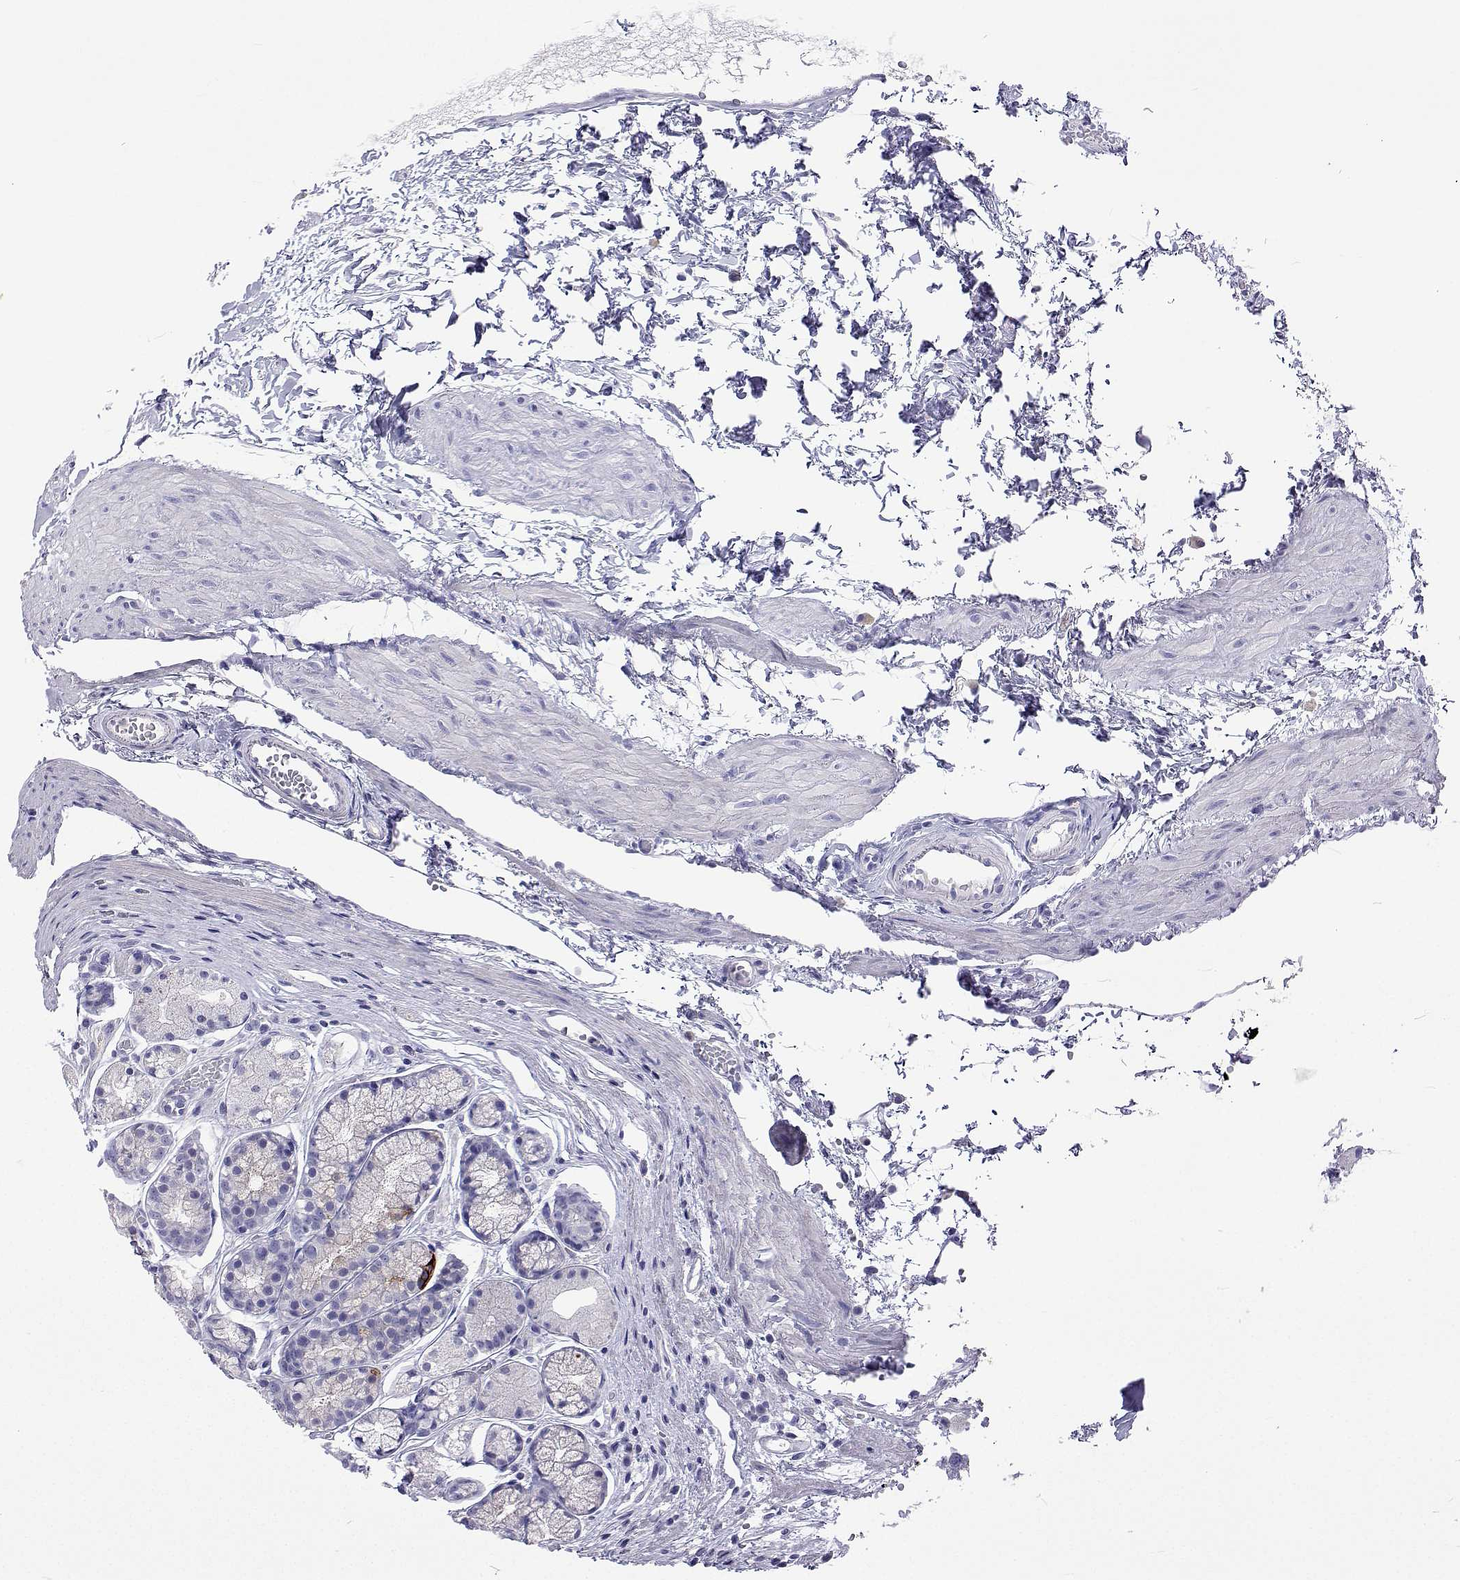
{"staining": {"intensity": "negative", "quantity": "none", "location": "none"}, "tissue": "stomach", "cell_type": "Glandular cells", "image_type": "normal", "snomed": [{"axis": "morphology", "description": "Normal tissue, NOS"}, {"axis": "topography", "description": "Smooth muscle"}, {"axis": "topography", "description": "Stomach"}], "caption": "This histopathology image is of normal stomach stained with immunohistochemistry to label a protein in brown with the nuclei are counter-stained blue. There is no positivity in glandular cells. The staining was performed using DAB to visualize the protein expression in brown, while the nuclei were stained in blue with hematoxylin (Magnification: 20x).", "gene": "UMODL1", "patient": {"sex": "male", "age": 70}}